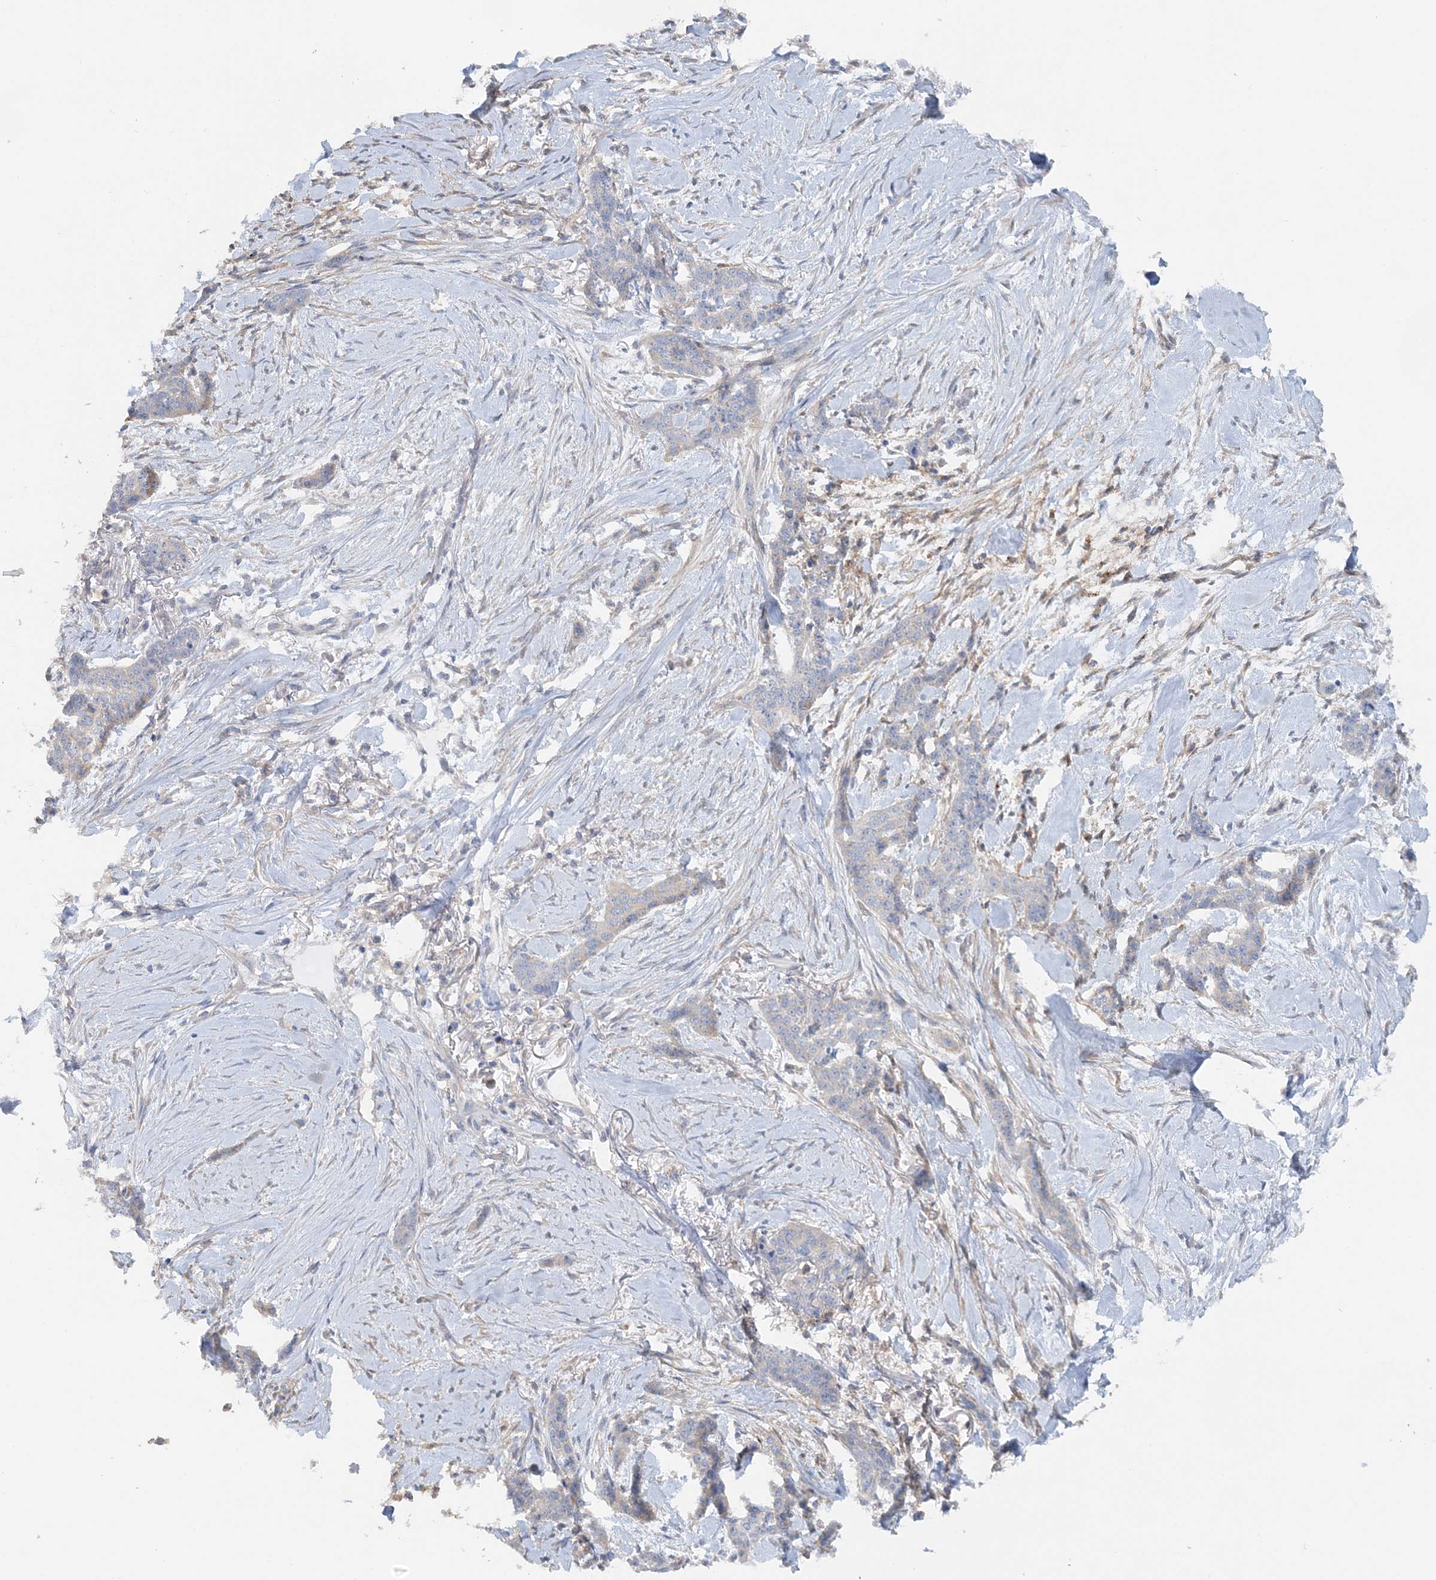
{"staining": {"intensity": "negative", "quantity": "none", "location": "none"}, "tissue": "skin cancer", "cell_type": "Tumor cells", "image_type": "cancer", "snomed": [{"axis": "morphology", "description": "Basal cell carcinoma"}, {"axis": "topography", "description": "Skin"}], "caption": "A photomicrograph of human skin cancer is negative for staining in tumor cells.", "gene": "TBC1D5", "patient": {"sex": "female", "age": 64}}